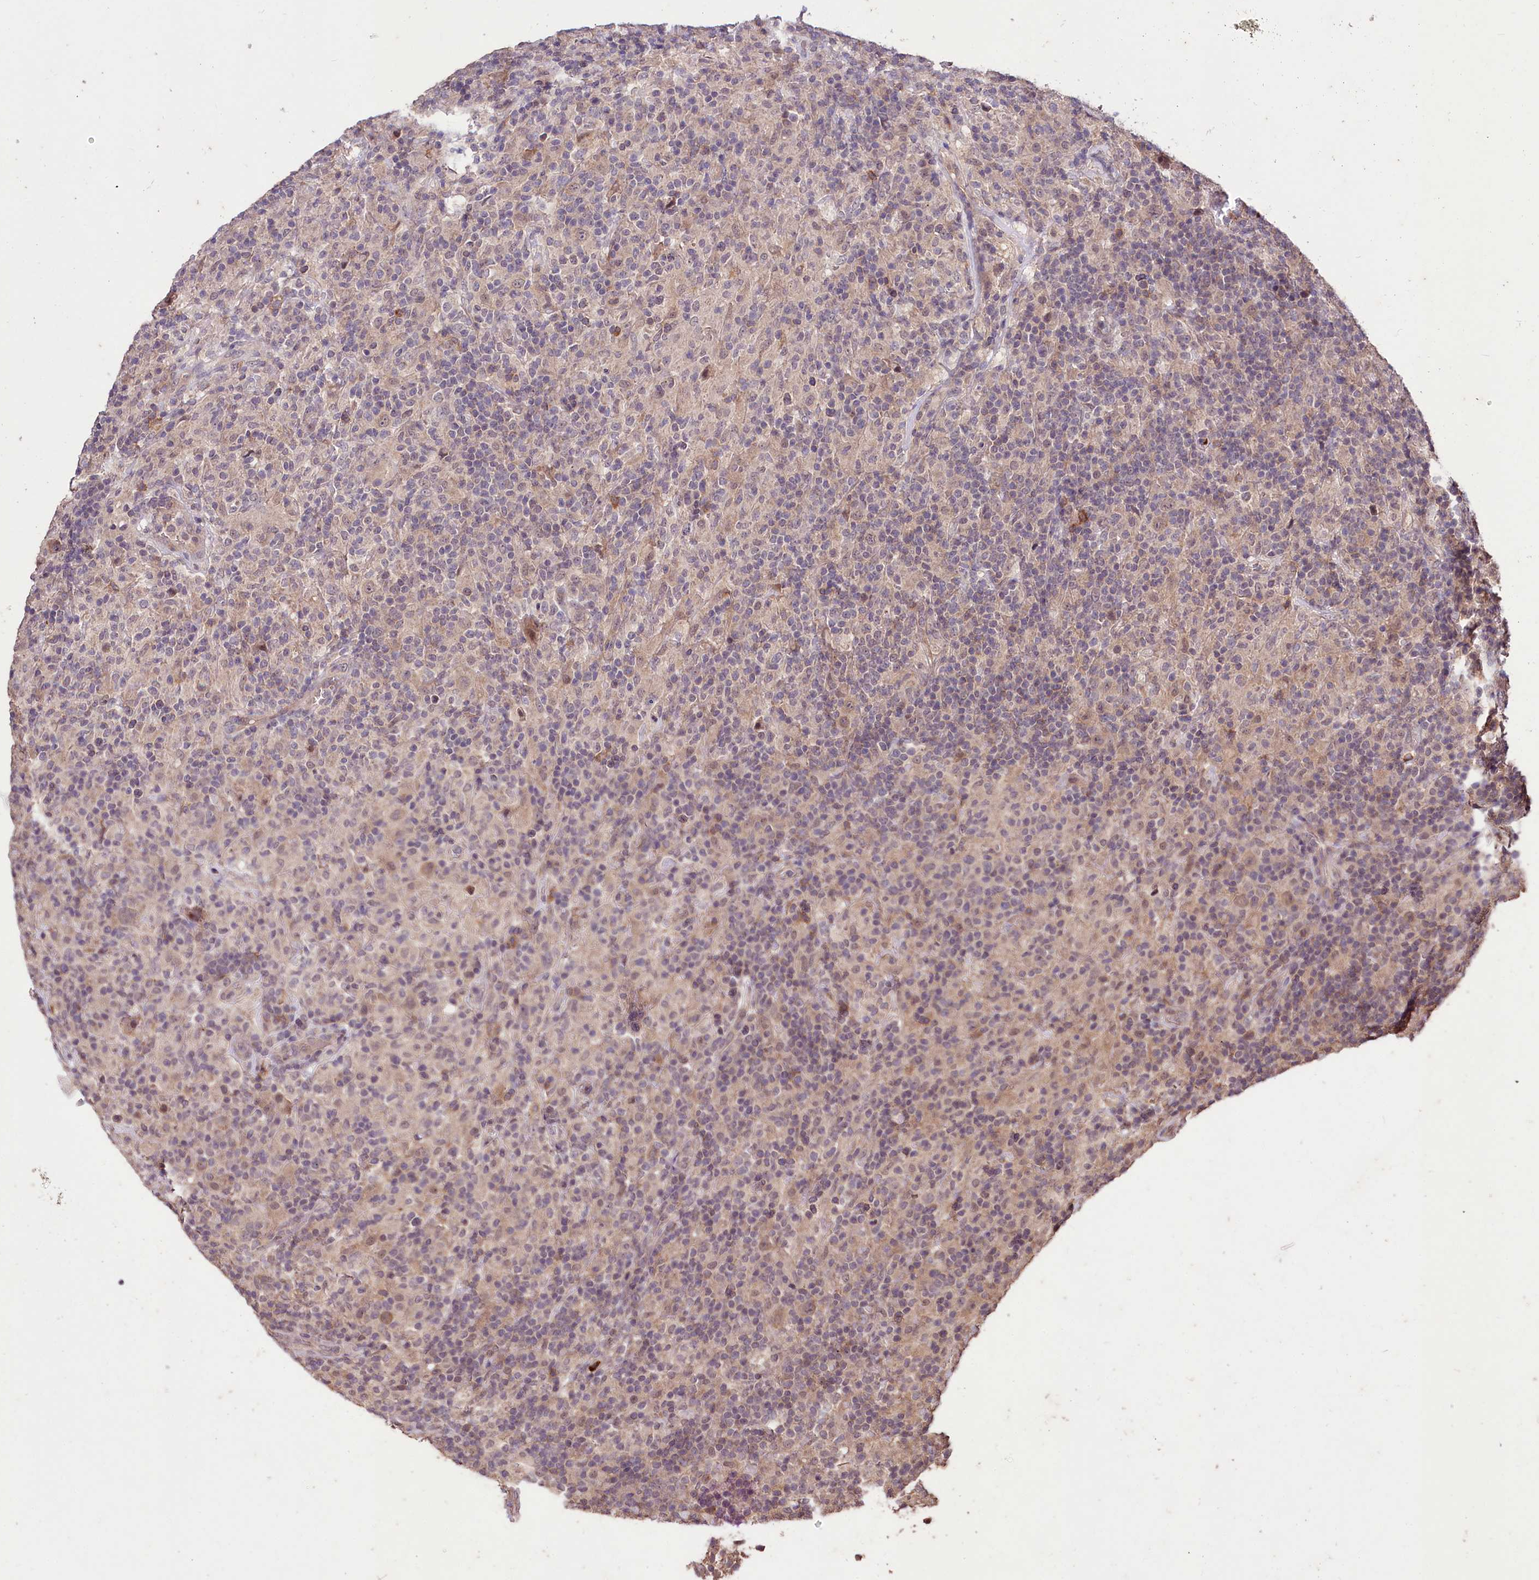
{"staining": {"intensity": "weak", "quantity": ">75%", "location": "cytoplasmic/membranous,nuclear"}, "tissue": "lymphoma", "cell_type": "Tumor cells", "image_type": "cancer", "snomed": [{"axis": "morphology", "description": "Hodgkin's disease, NOS"}, {"axis": "topography", "description": "Lymph node"}], "caption": "IHC (DAB (3,3'-diaminobenzidine)) staining of human lymphoma displays weak cytoplasmic/membranous and nuclear protein positivity in approximately >75% of tumor cells. The protein is shown in brown color, while the nuclei are stained blue.", "gene": "KLRB1", "patient": {"sex": "male", "age": 70}}